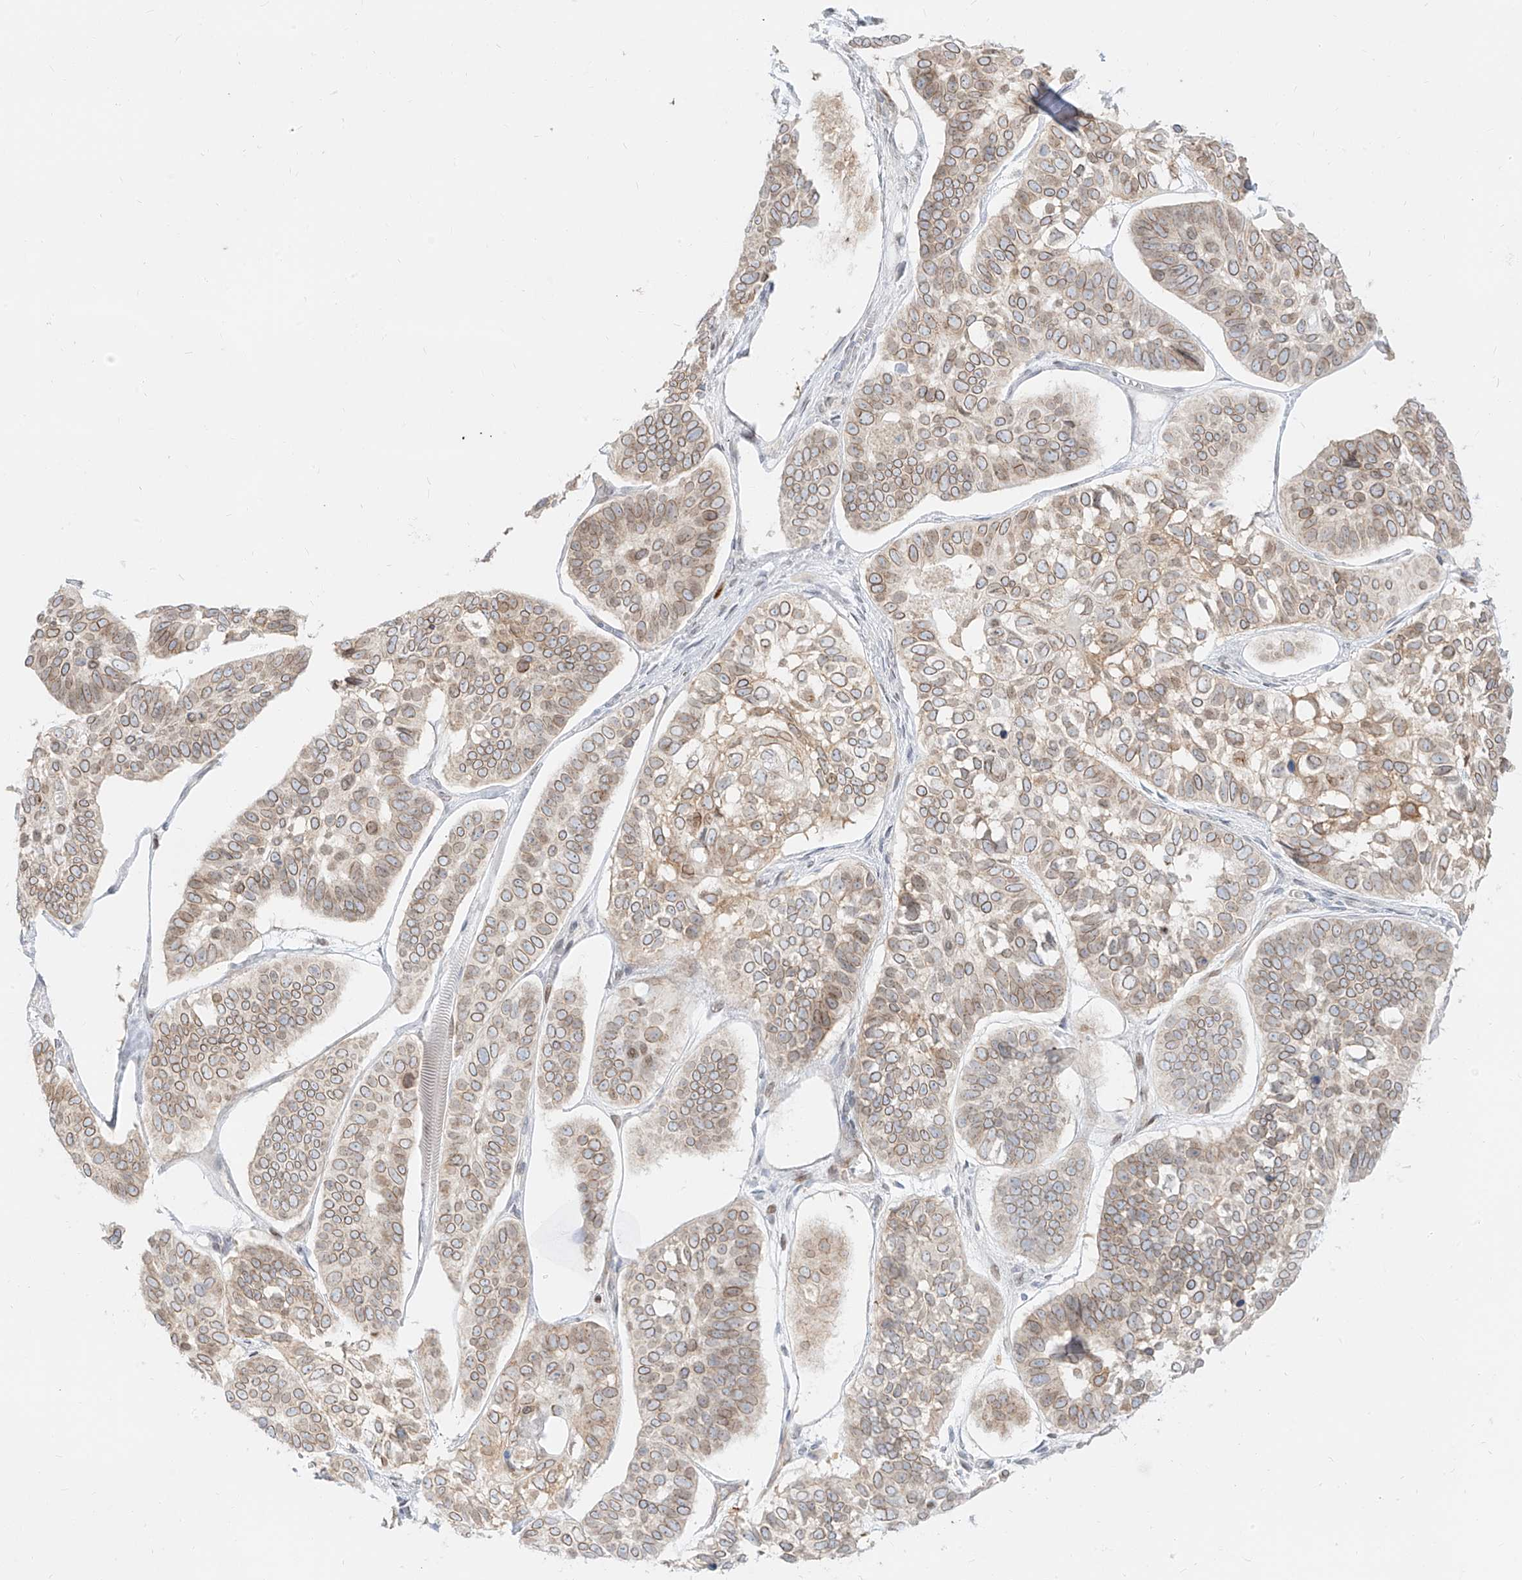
{"staining": {"intensity": "moderate", "quantity": "25%-75%", "location": "cytoplasmic/membranous"}, "tissue": "skin cancer", "cell_type": "Tumor cells", "image_type": "cancer", "snomed": [{"axis": "morphology", "description": "Basal cell carcinoma"}, {"axis": "topography", "description": "Skin"}], "caption": "Approximately 25%-75% of tumor cells in human basal cell carcinoma (skin) show moderate cytoplasmic/membranous protein staining as visualized by brown immunohistochemical staining.", "gene": "NHSL1", "patient": {"sex": "male", "age": 62}}